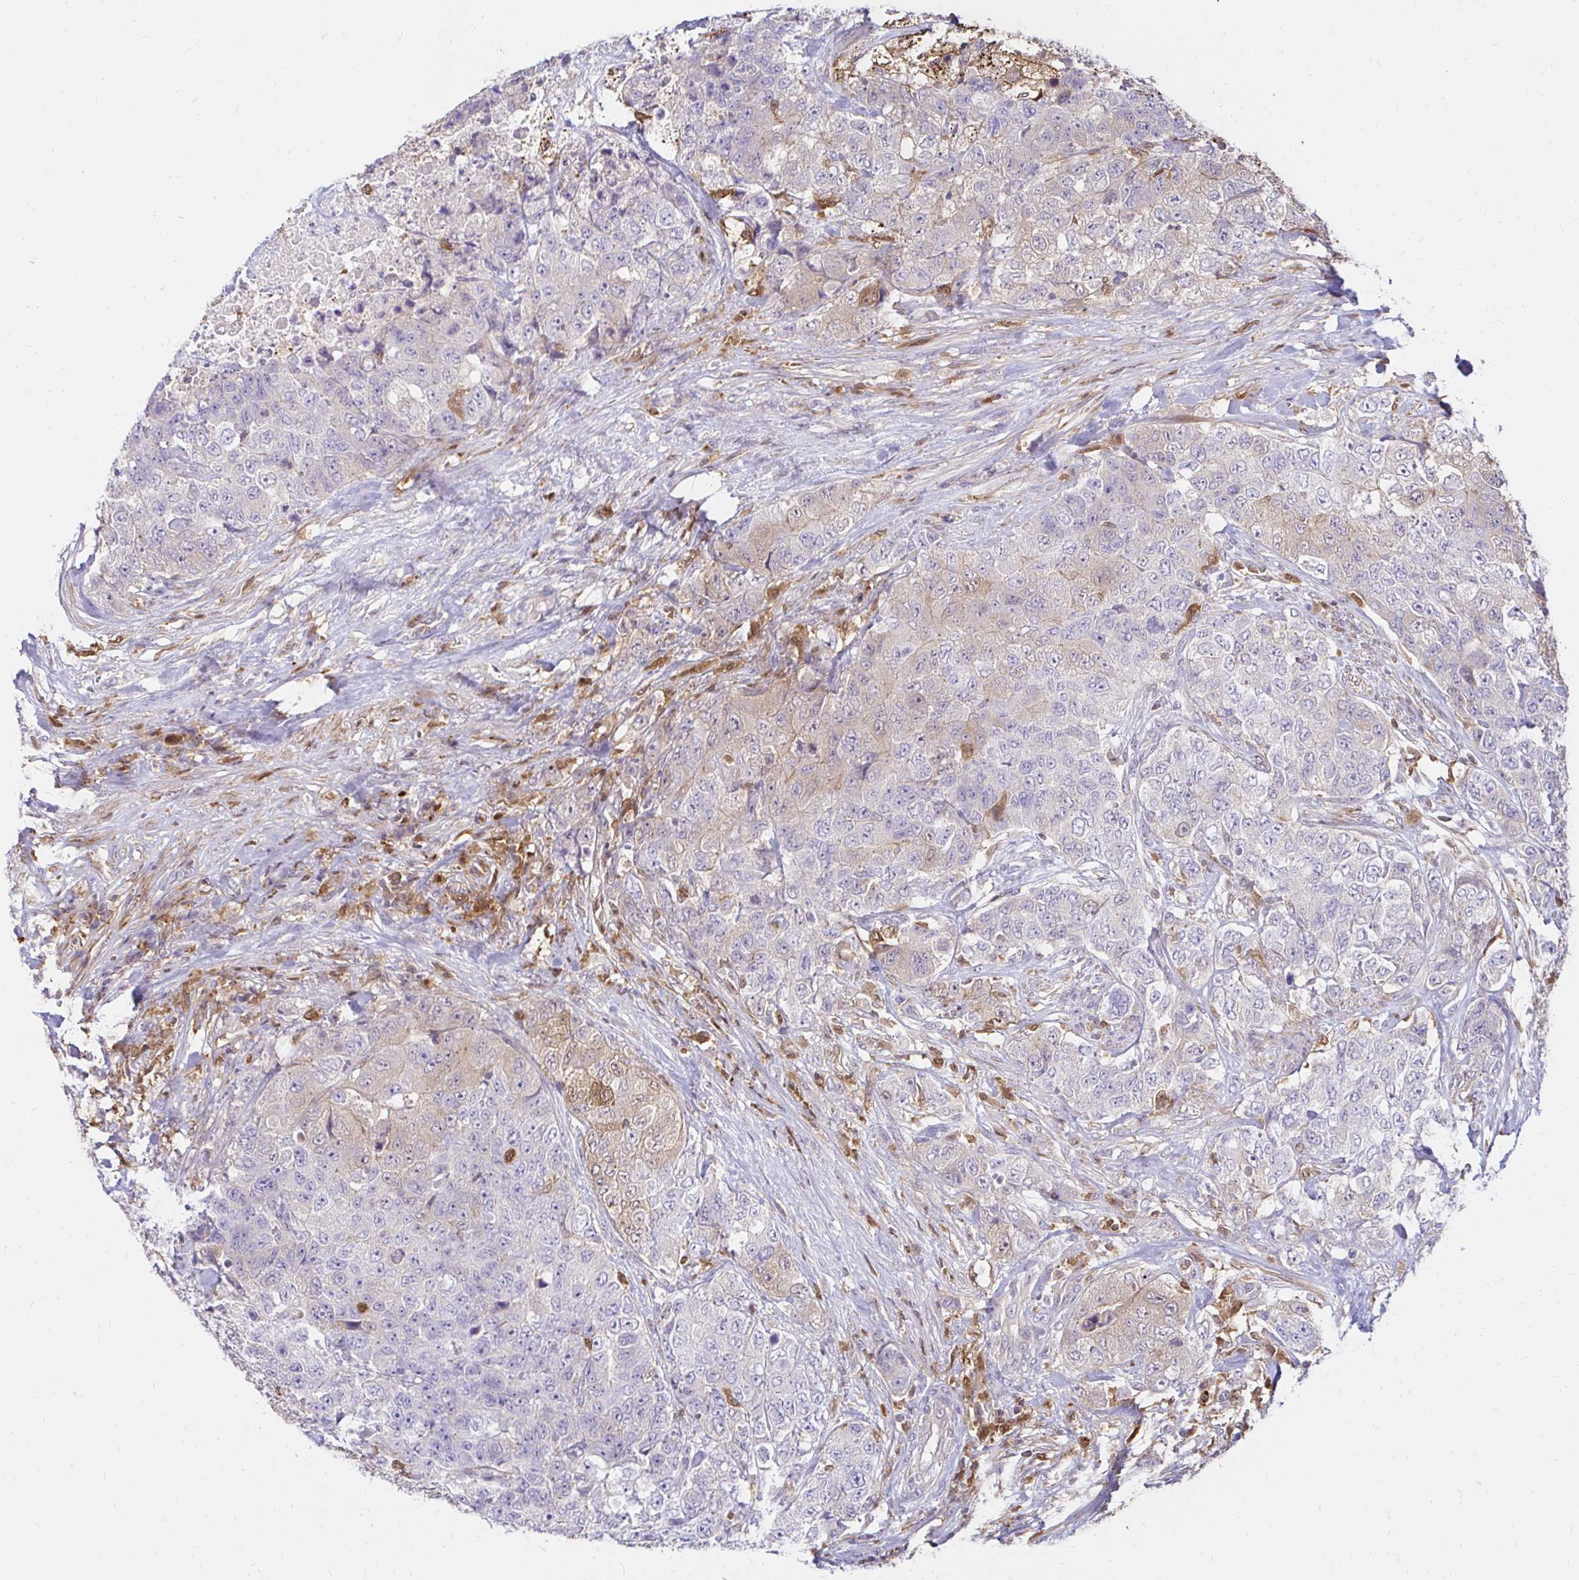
{"staining": {"intensity": "negative", "quantity": "none", "location": "none"}, "tissue": "urothelial cancer", "cell_type": "Tumor cells", "image_type": "cancer", "snomed": [{"axis": "morphology", "description": "Urothelial carcinoma, High grade"}, {"axis": "topography", "description": "Urinary bladder"}], "caption": "Image shows no protein positivity in tumor cells of high-grade urothelial carcinoma tissue. (Immunohistochemistry, brightfield microscopy, high magnification).", "gene": "PYCARD", "patient": {"sex": "female", "age": 78}}